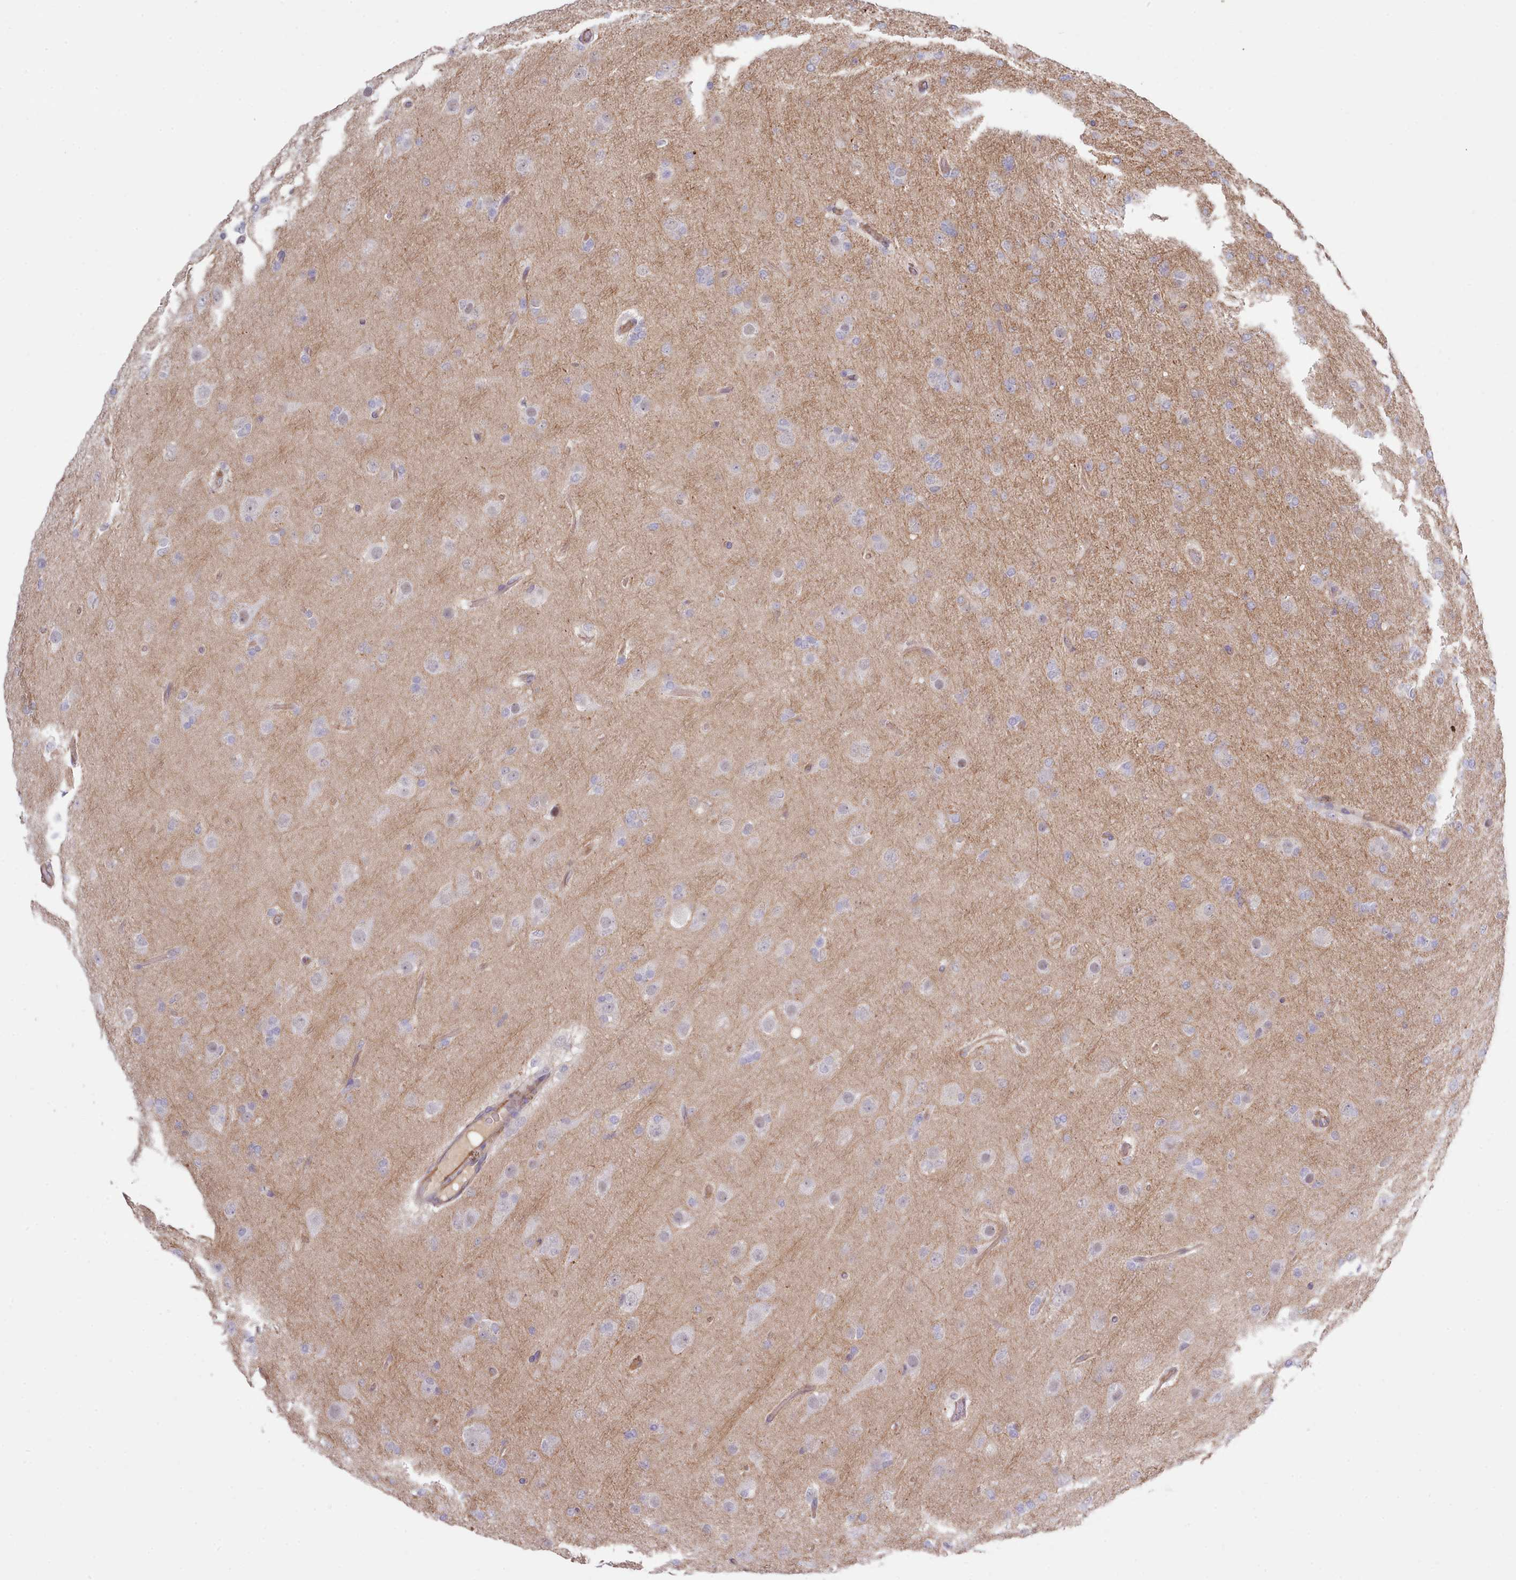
{"staining": {"intensity": "weak", "quantity": "<25%", "location": "cytoplasmic/membranous"}, "tissue": "glioma", "cell_type": "Tumor cells", "image_type": "cancer", "snomed": [{"axis": "morphology", "description": "Glioma, malignant, Low grade"}, {"axis": "topography", "description": "Brain"}], "caption": "IHC histopathology image of neoplastic tissue: malignant glioma (low-grade) stained with DAB reveals no significant protein positivity in tumor cells.", "gene": "ZC3H13", "patient": {"sex": "male", "age": 65}}